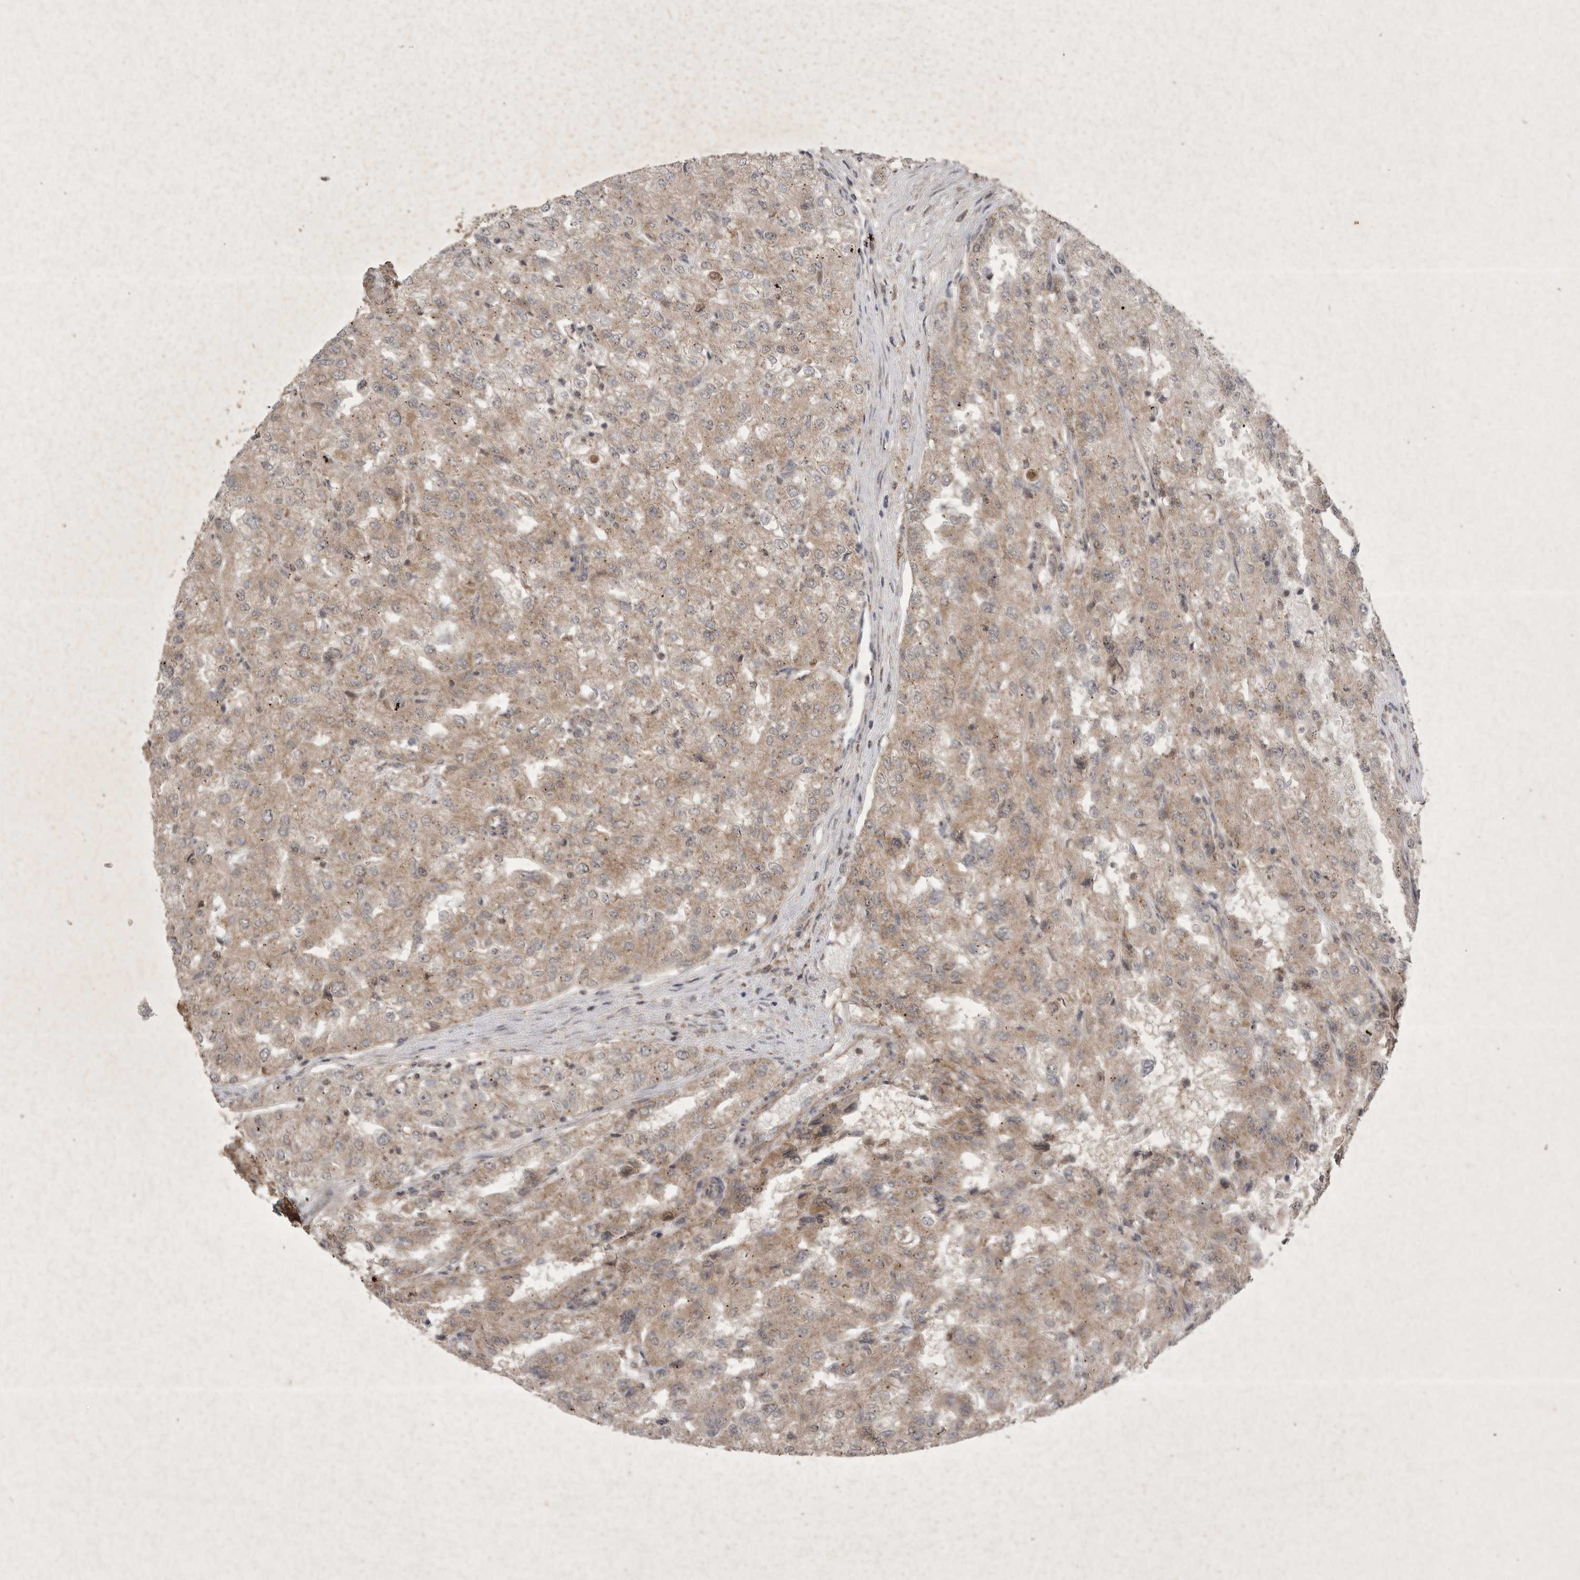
{"staining": {"intensity": "moderate", "quantity": ">75%", "location": "cytoplasmic/membranous"}, "tissue": "renal cancer", "cell_type": "Tumor cells", "image_type": "cancer", "snomed": [{"axis": "morphology", "description": "Adenocarcinoma, NOS"}, {"axis": "topography", "description": "Kidney"}], "caption": "Immunohistochemistry (IHC) of adenocarcinoma (renal) exhibits medium levels of moderate cytoplasmic/membranous positivity in approximately >75% of tumor cells. Using DAB (brown) and hematoxylin (blue) stains, captured at high magnification using brightfield microscopy.", "gene": "DDR1", "patient": {"sex": "female", "age": 54}}